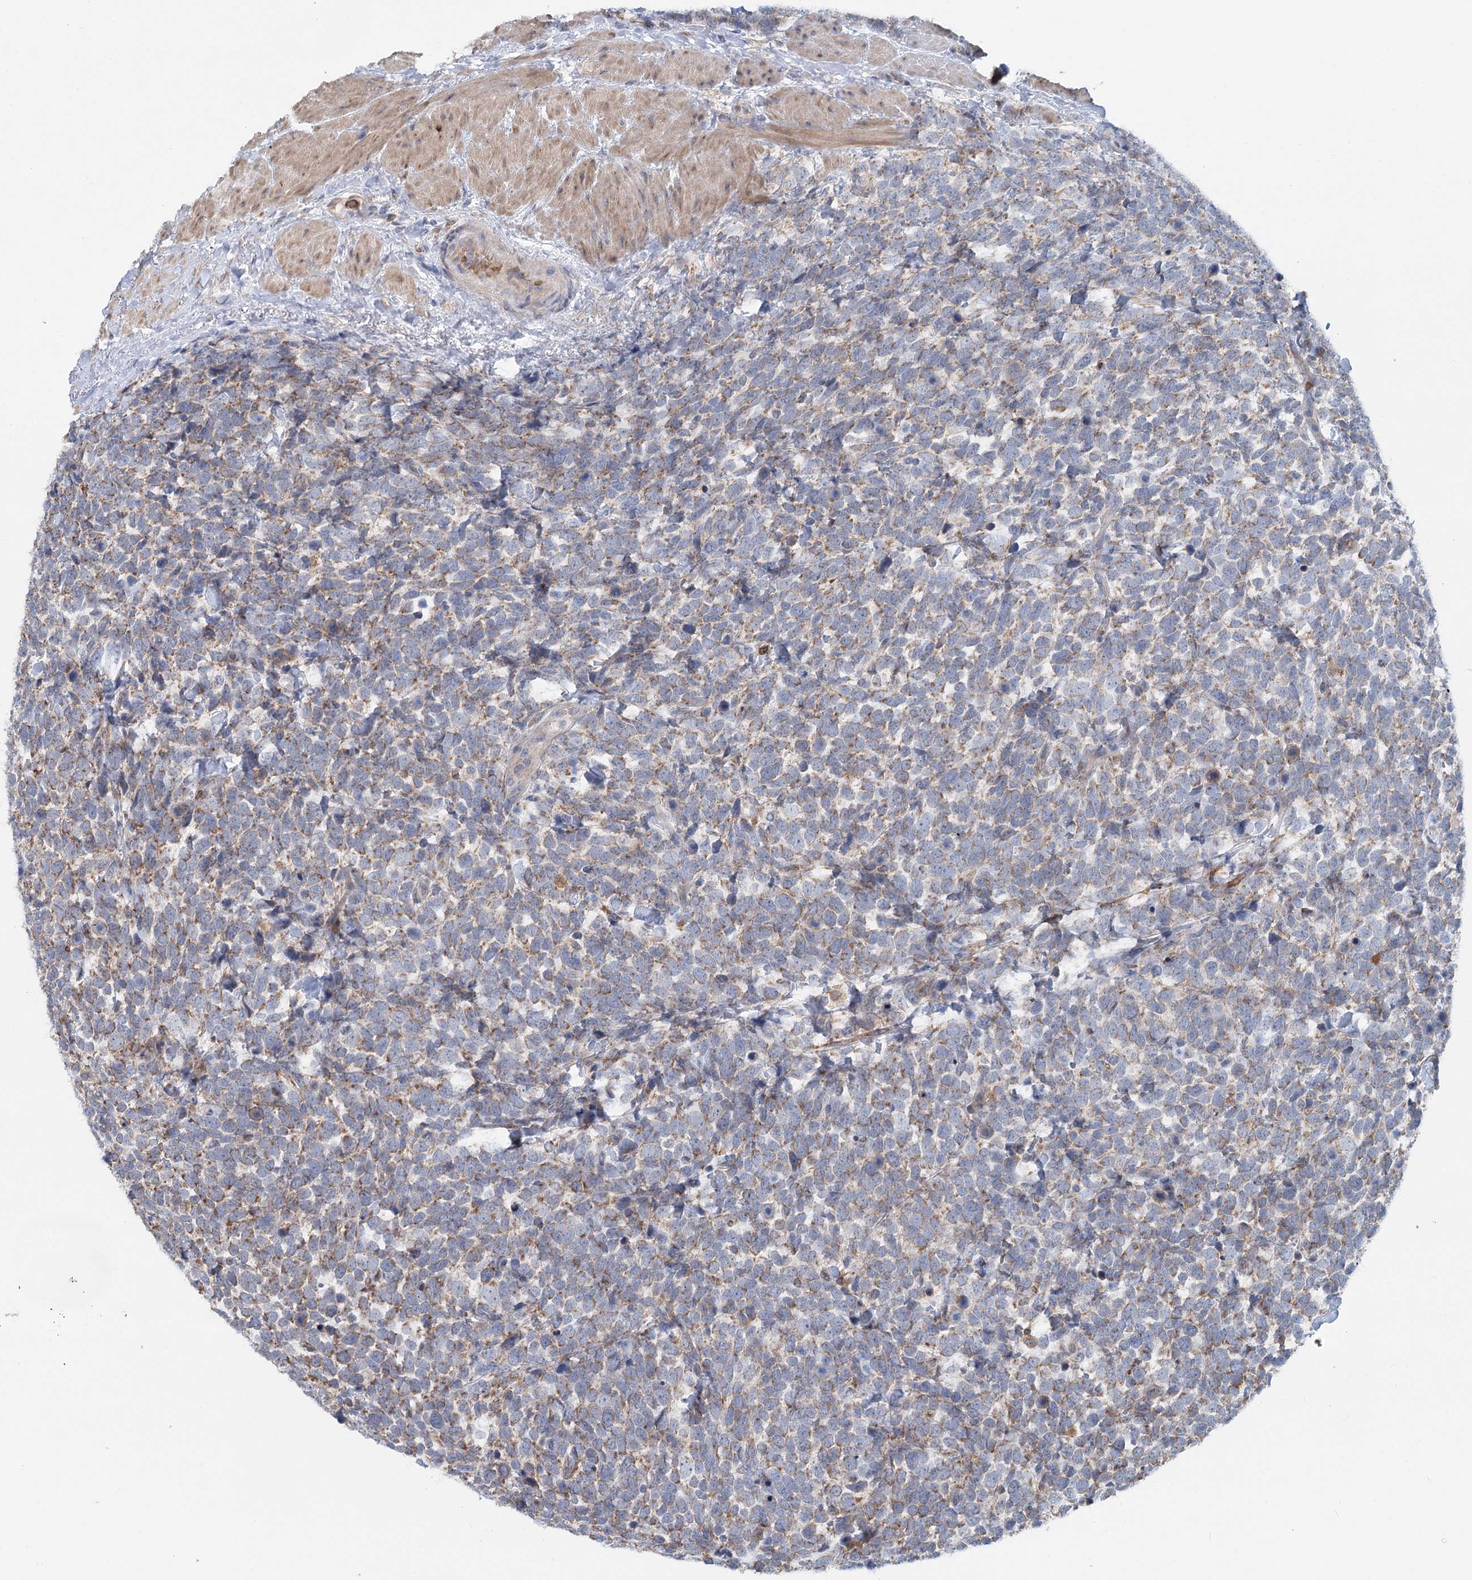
{"staining": {"intensity": "weak", "quantity": ">75%", "location": "cytoplasmic/membranous"}, "tissue": "urothelial cancer", "cell_type": "Tumor cells", "image_type": "cancer", "snomed": [{"axis": "morphology", "description": "Urothelial carcinoma, High grade"}, {"axis": "topography", "description": "Urinary bladder"}], "caption": "An immunohistochemistry image of tumor tissue is shown. Protein staining in brown labels weak cytoplasmic/membranous positivity in urothelial cancer within tumor cells.", "gene": "CIB4", "patient": {"sex": "female", "age": 82}}